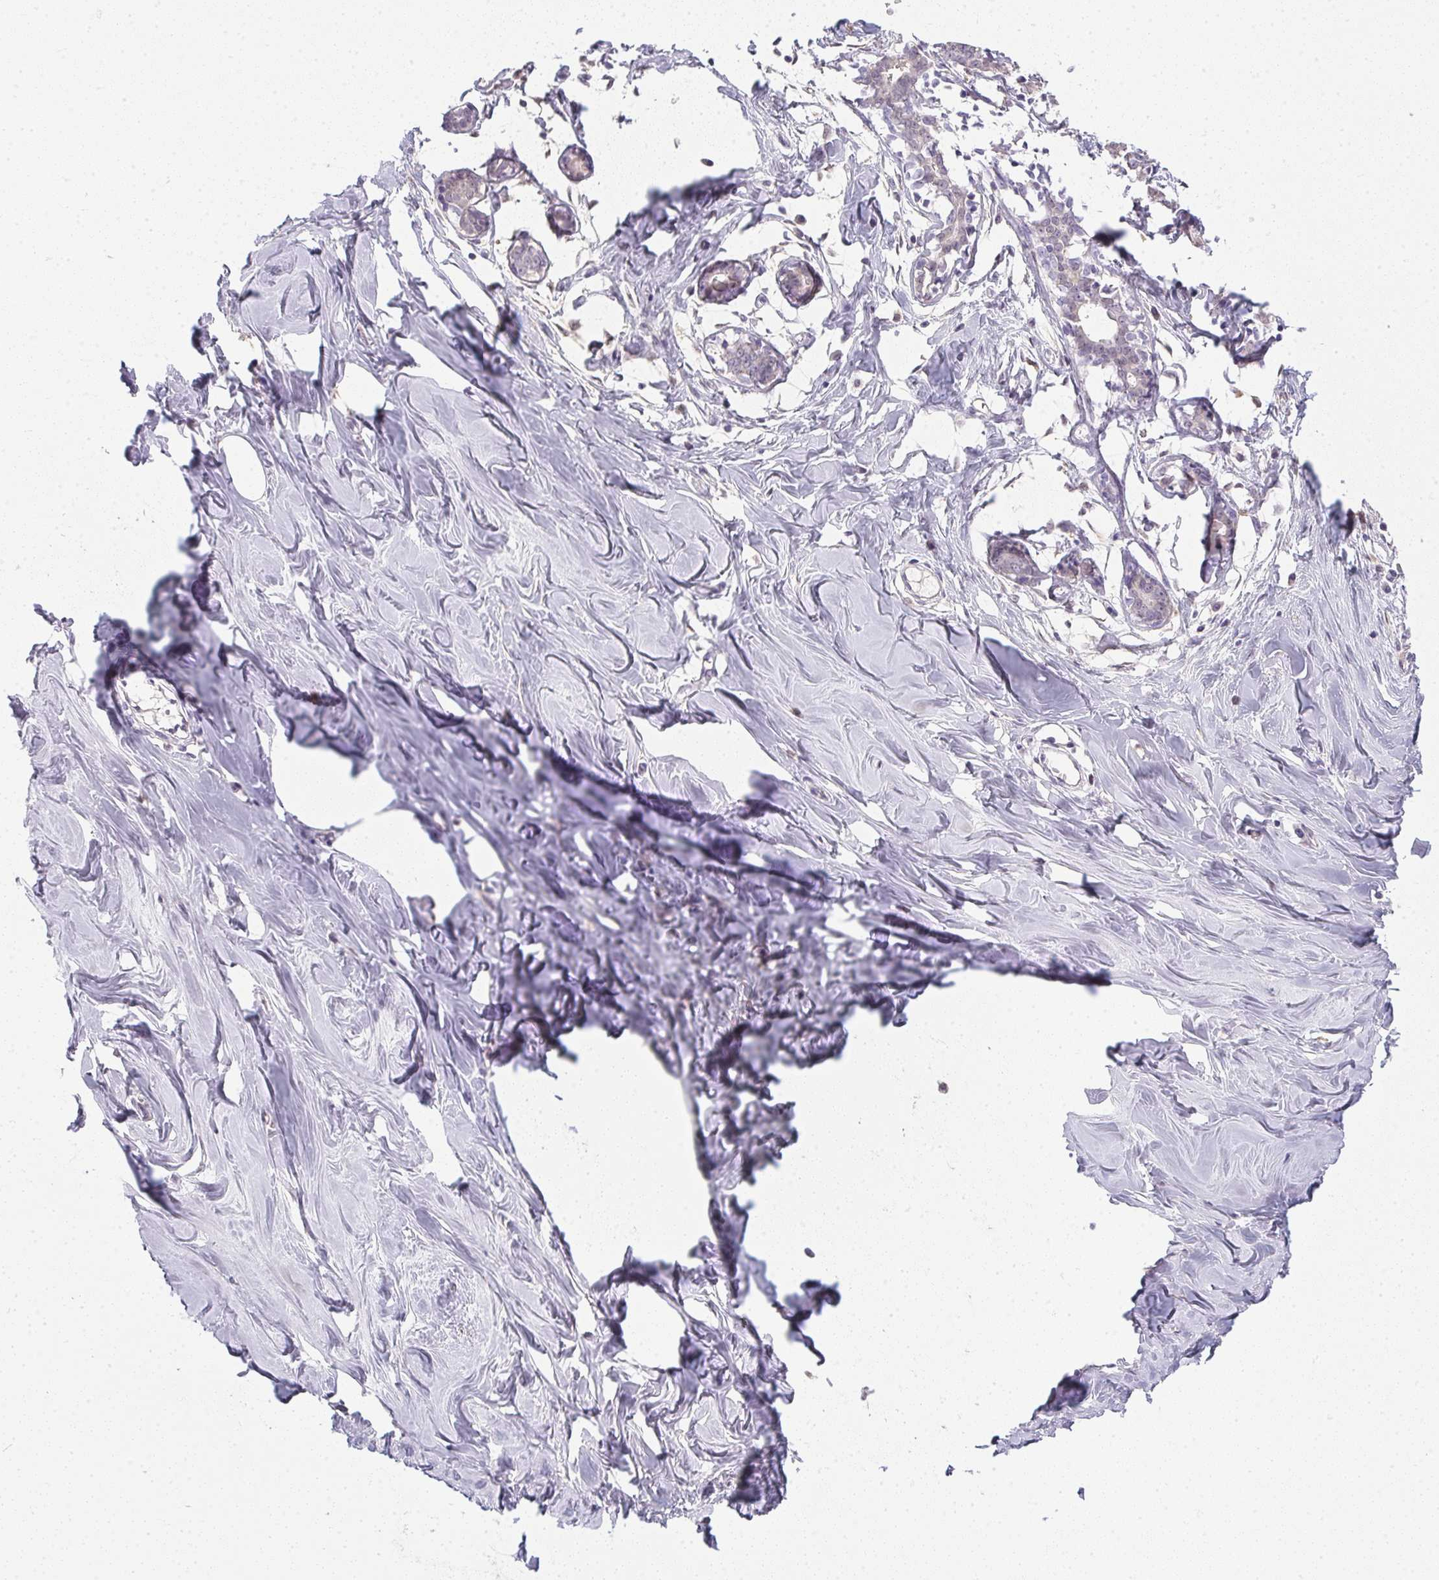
{"staining": {"intensity": "negative", "quantity": "none", "location": "none"}, "tissue": "breast", "cell_type": "Adipocytes", "image_type": "normal", "snomed": [{"axis": "morphology", "description": "Normal tissue, NOS"}, {"axis": "topography", "description": "Breast"}], "caption": "DAB immunohistochemical staining of unremarkable human breast displays no significant positivity in adipocytes. Brightfield microscopy of IHC stained with DAB (brown) and hematoxylin (blue), captured at high magnification.", "gene": "DNAJC5G", "patient": {"sex": "female", "age": 27}}